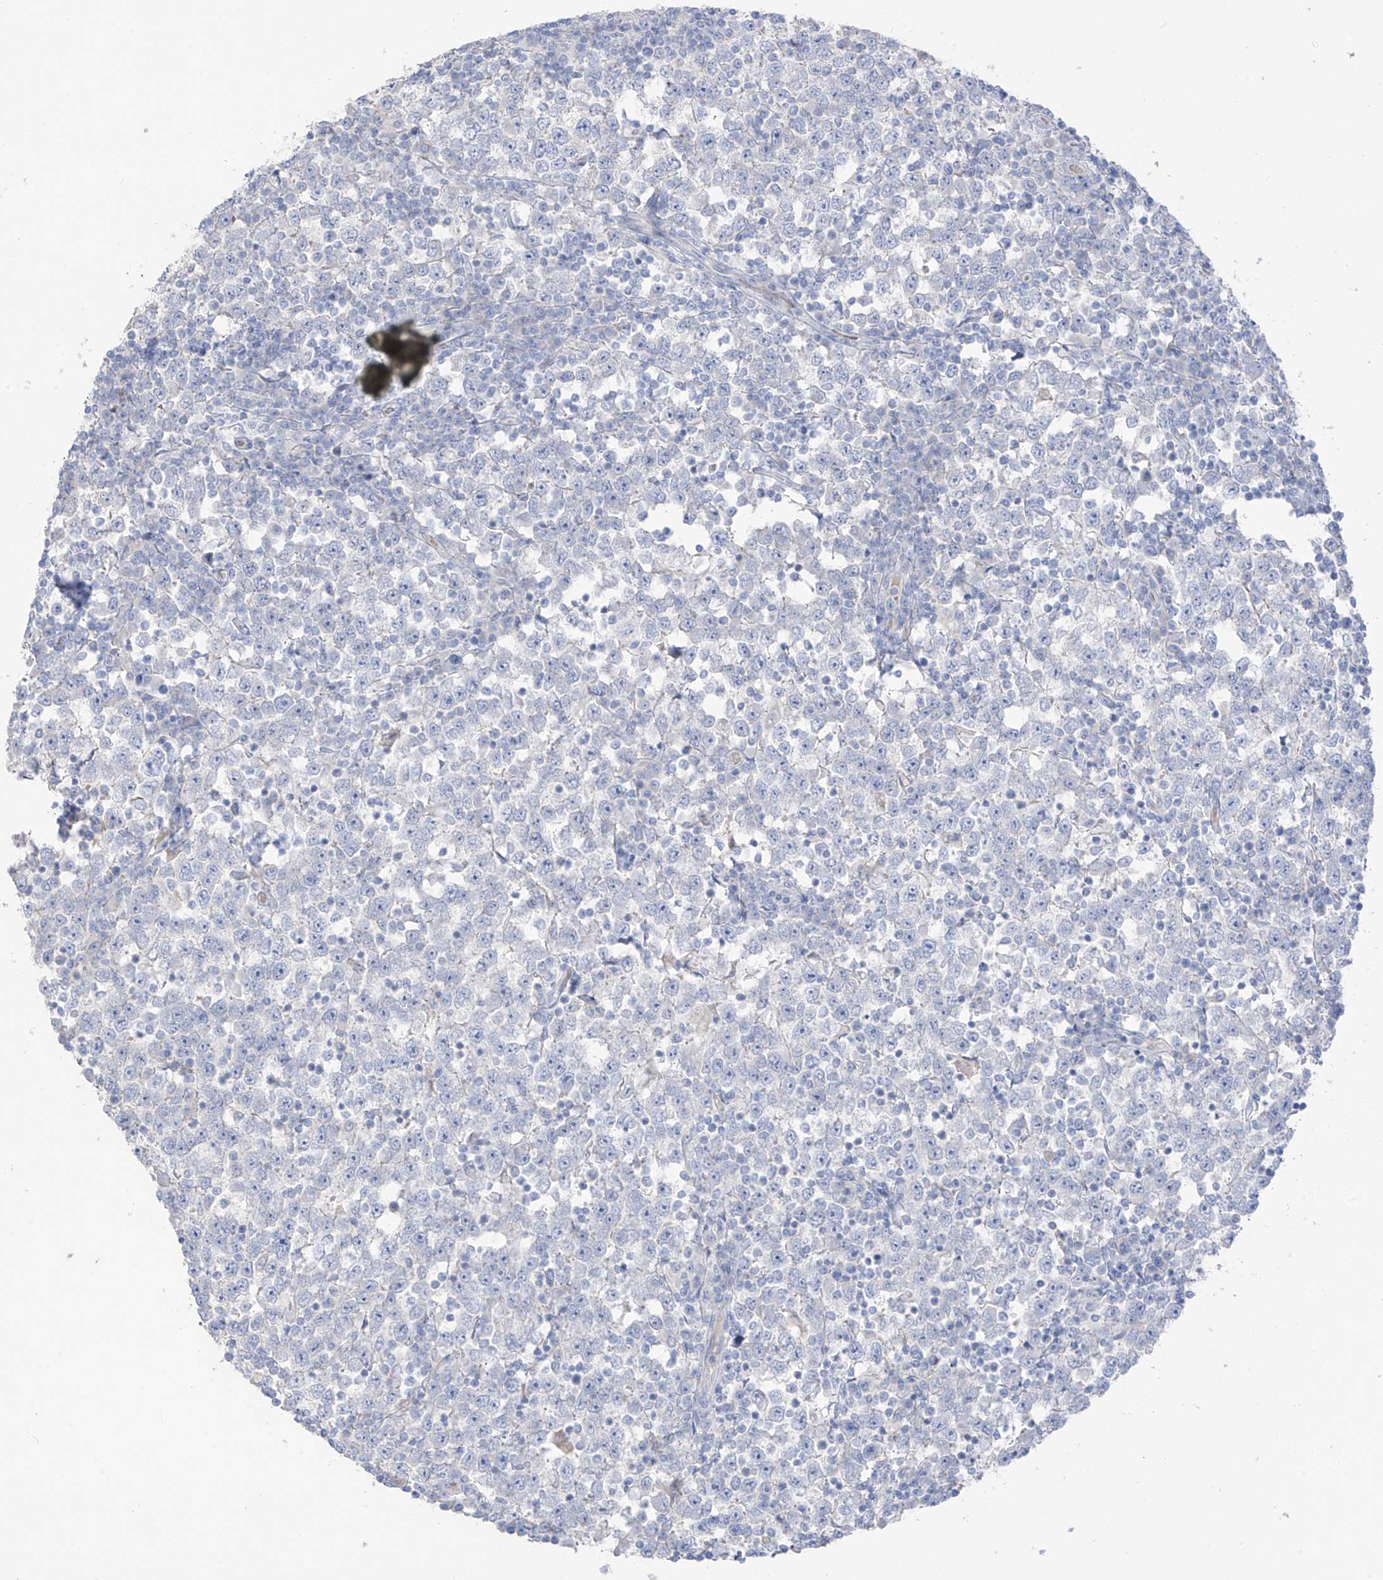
{"staining": {"intensity": "negative", "quantity": "none", "location": "none"}, "tissue": "testis cancer", "cell_type": "Tumor cells", "image_type": "cancer", "snomed": [{"axis": "morphology", "description": "Seminoma, NOS"}, {"axis": "topography", "description": "Testis"}], "caption": "Tumor cells show no significant protein positivity in testis cancer (seminoma). (Immunohistochemistry (ihc), brightfield microscopy, high magnification).", "gene": "ASPRV1", "patient": {"sex": "male", "age": 65}}